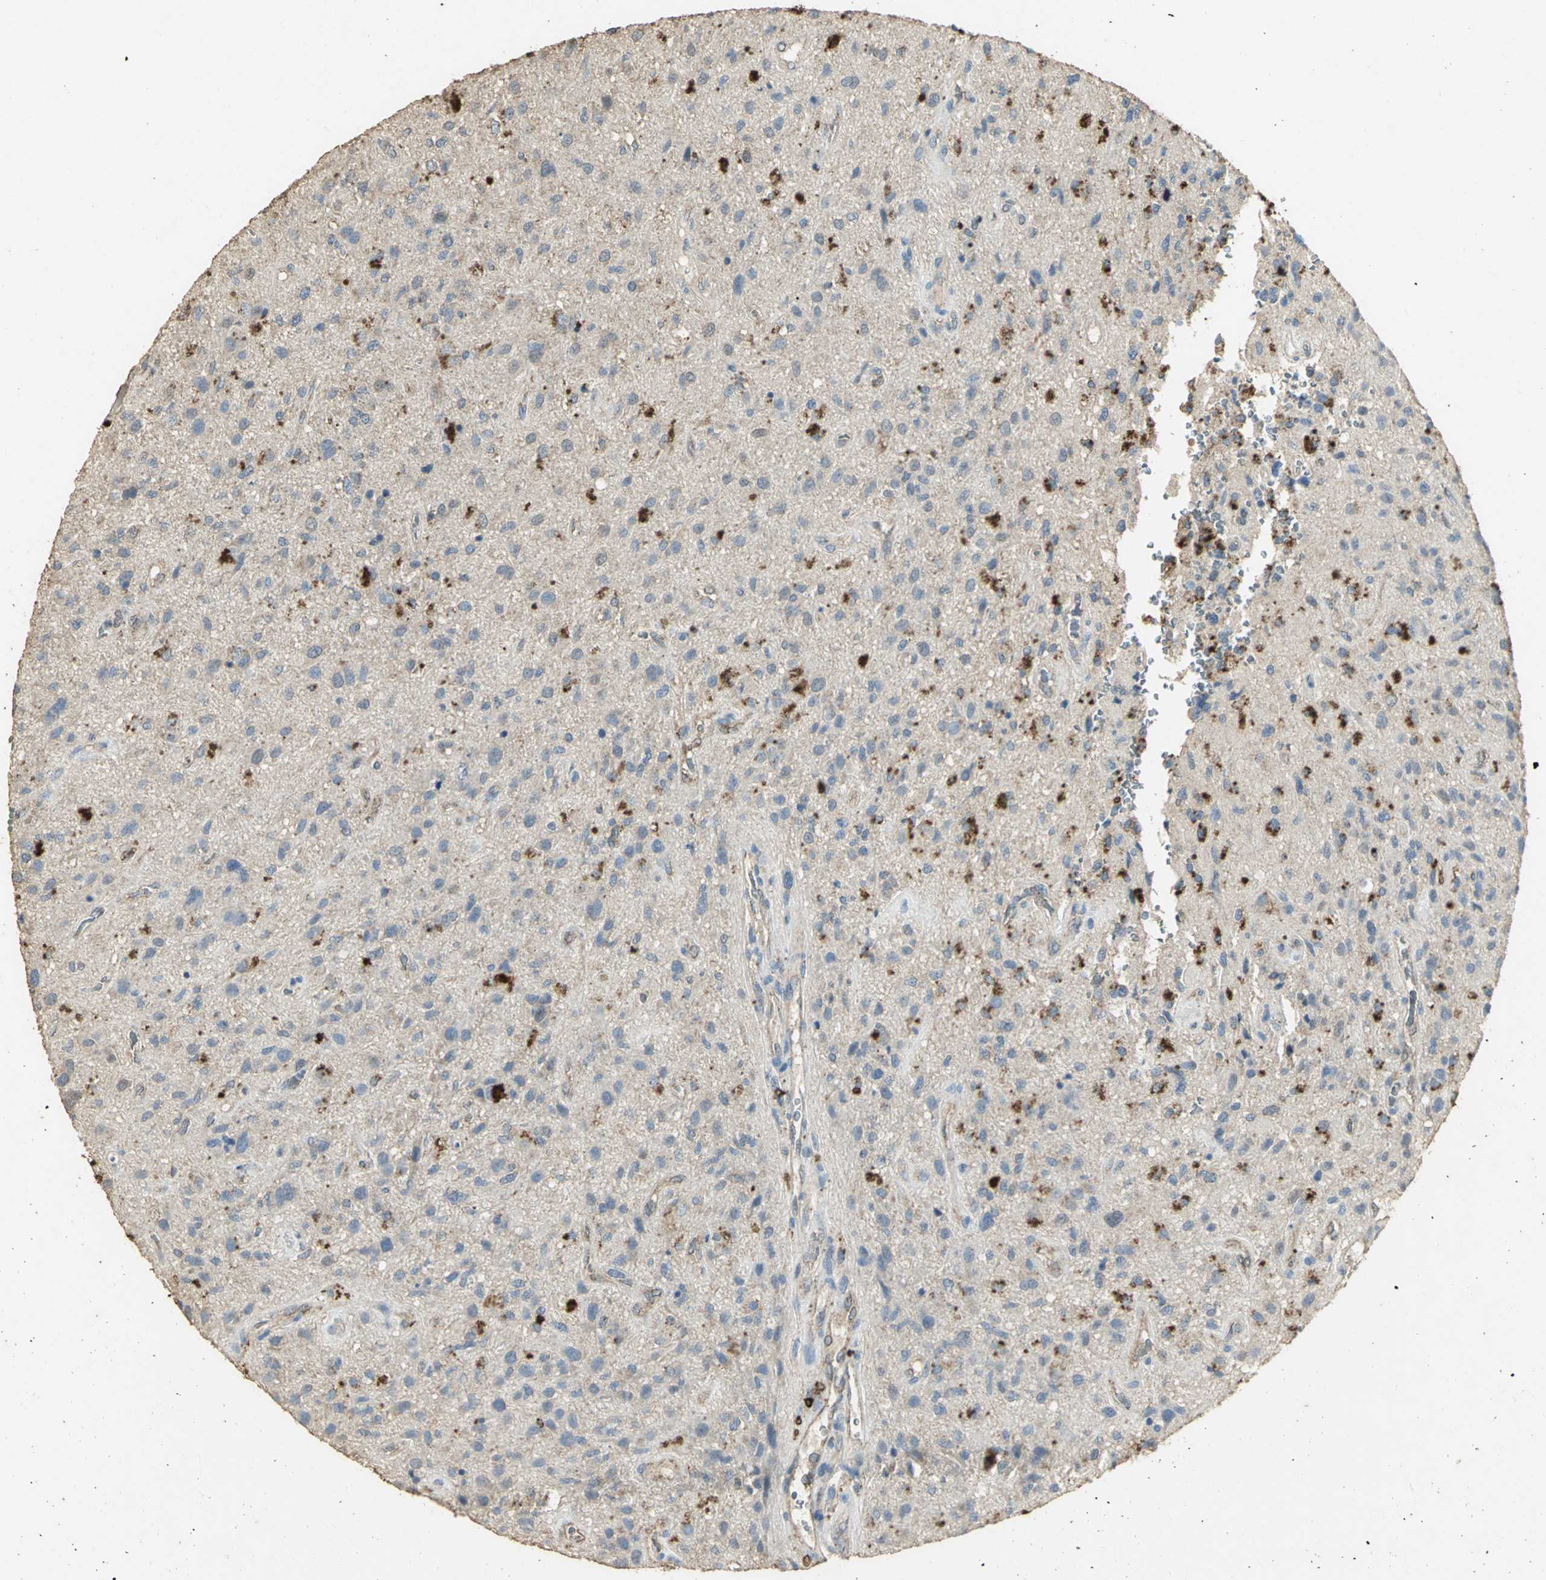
{"staining": {"intensity": "moderate", "quantity": "<25%", "location": "cytoplasmic/membranous"}, "tissue": "glioma", "cell_type": "Tumor cells", "image_type": "cancer", "snomed": [{"axis": "morphology", "description": "Normal tissue, NOS"}, {"axis": "morphology", "description": "Glioma, malignant, High grade"}, {"axis": "topography", "description": "Cerebral cortex"}], "caption": "Glioma was stained to show a protein in brown. There is low levels of moderate cytoplasmic/membranous positivity in approximately <25% of tumor cells. The staining is performed using DAB (3,3'-diaminobenzidine) brown chromogen to label protein expression. The nuclei are counter-stained blue using hematoxylin.", "gene": "ASB9", "patient": {"sex": "male", "age": 75}}